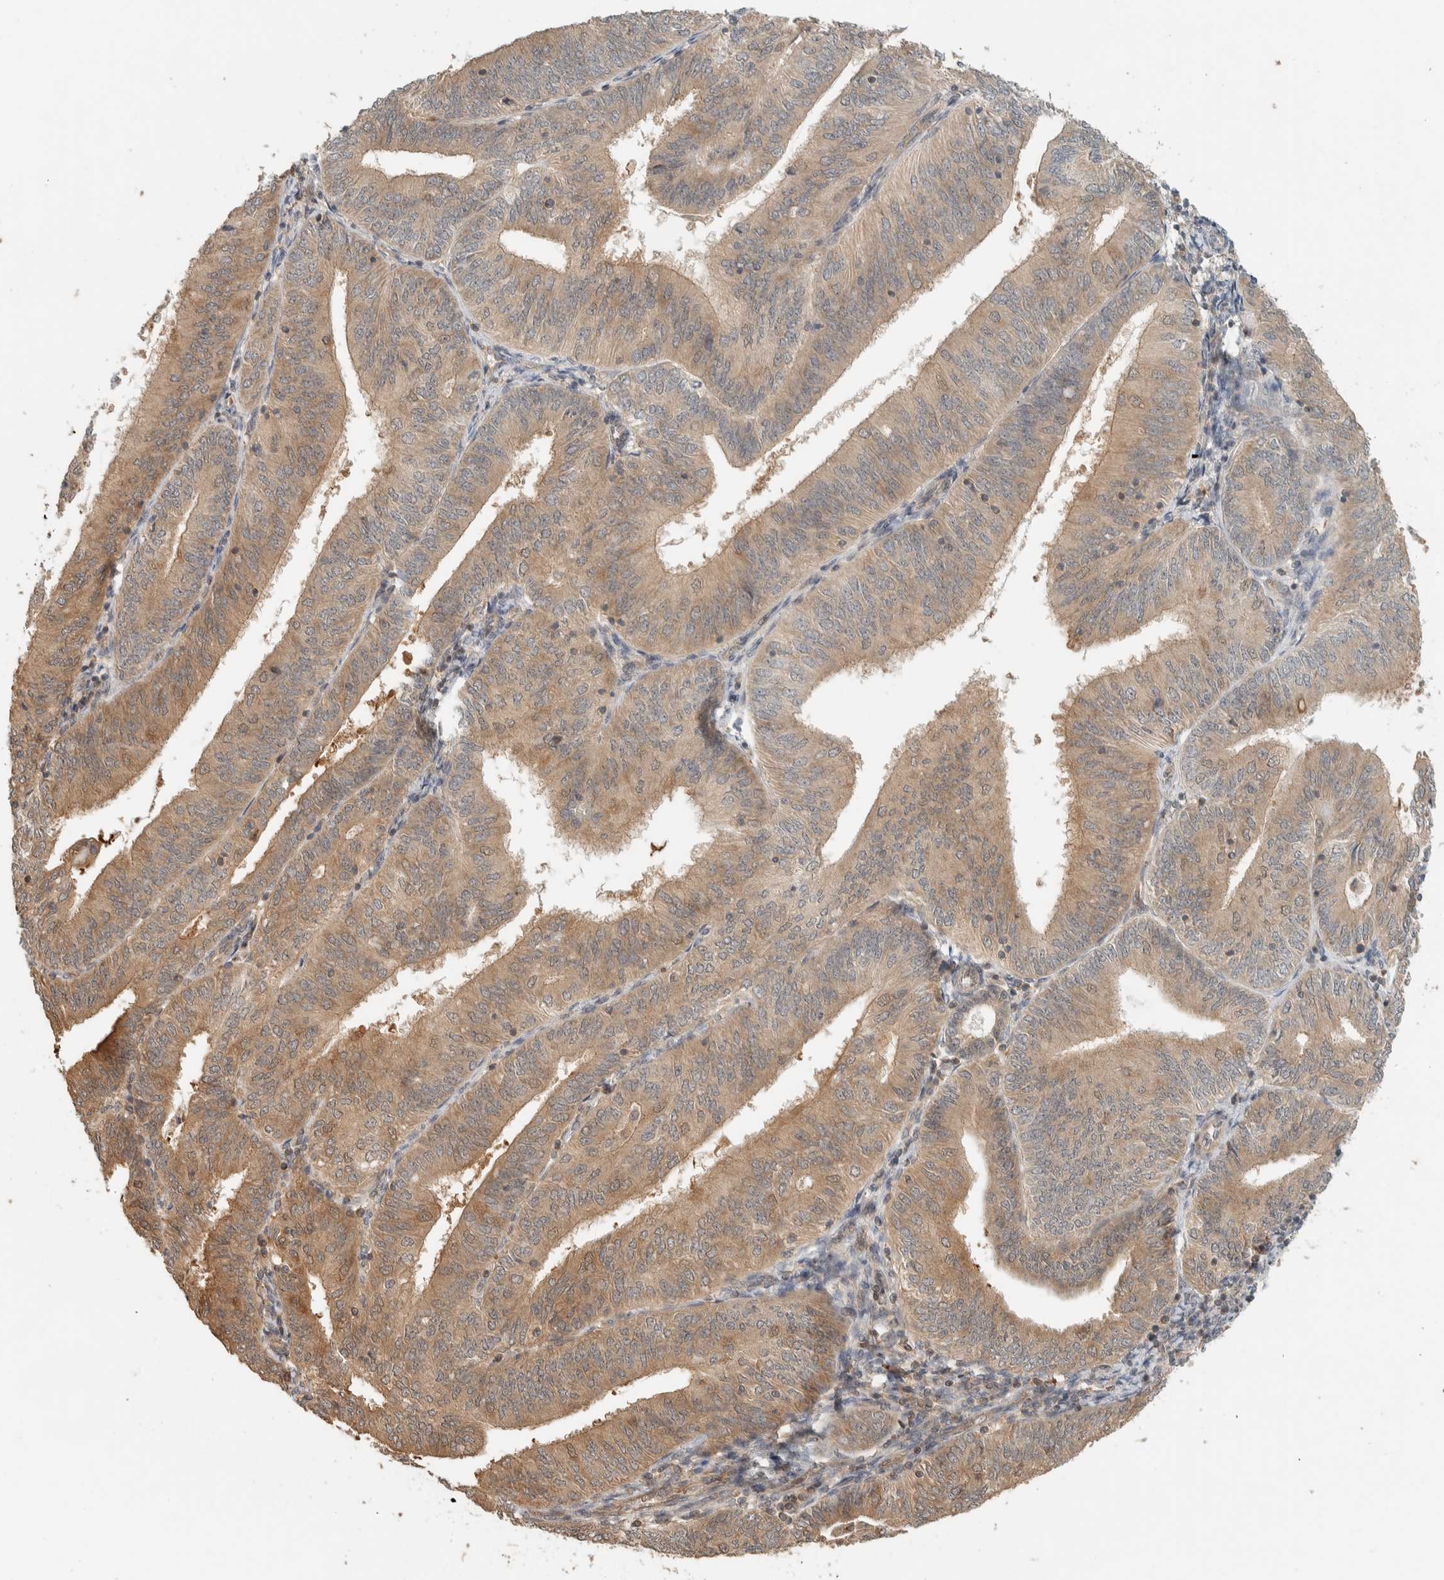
{"staining": {"intensity": "moderate", "quantity": "25%-75%", "location": "cytoplasmic/membranous"}, "tissue": "endometrial cancer", "cell_type": "Tumor cells", "image_type": "cancer", "snomed": [{"axis": "morphology", "description": "Adenocarcinoma, NOS"}, {"axis": "topography", "description": "Endometrium"}], "caption": "Immunohistochemical staining of human endometrial cancer (adenocarcinoma) displays medium levels of moderate cytoplasmic/membranous protein positivity in about 25%-75% of tumor cells.", "gene": "ADSS2", "patient": {"sex": "female", "age": 58}}